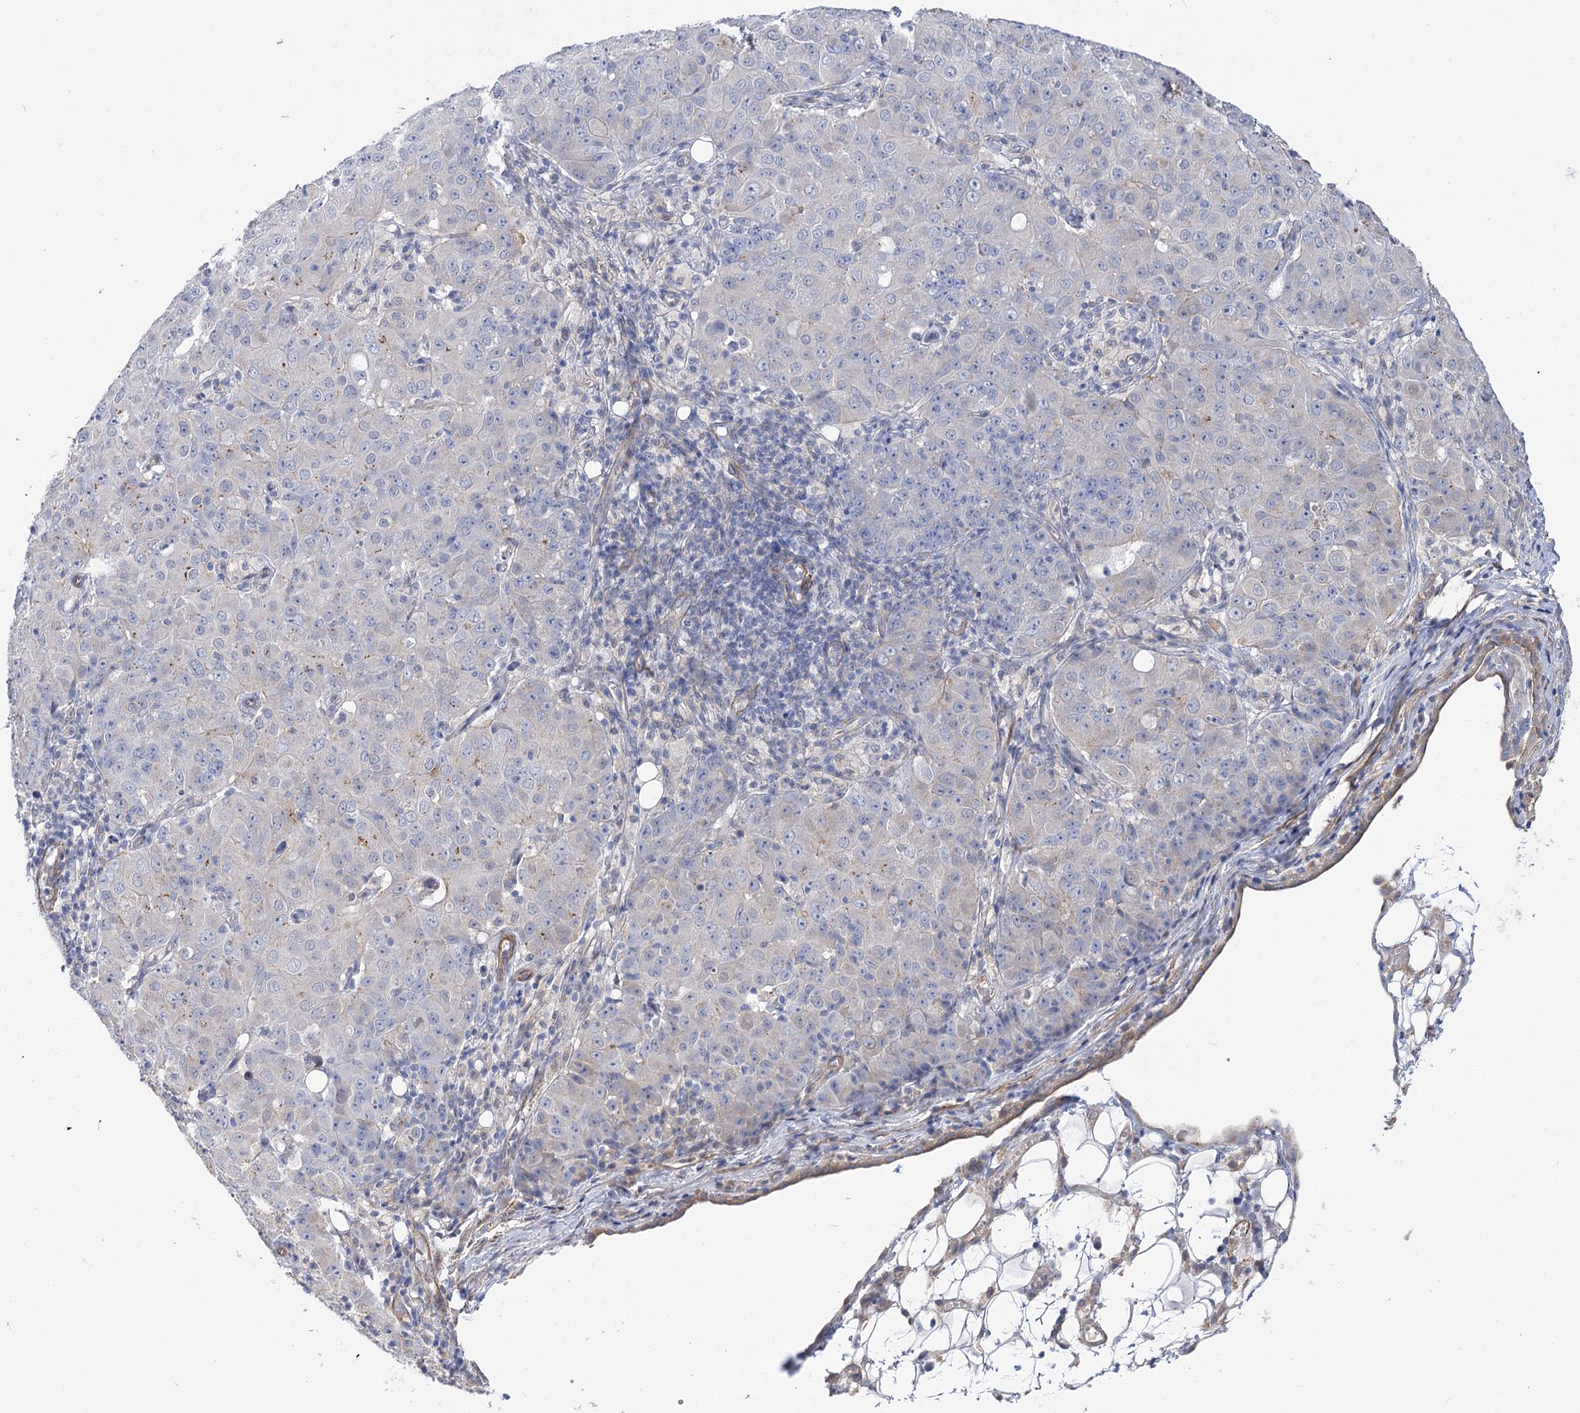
{"staining": {"intensity": "negative", "quantity": "none", "location": "none"}, "tissue": "ovarian cancer", "cell_type": "Tumor cells", "image_type": "cancer", "snomed": [{"axis": "morphology", "description": "Carcinoma, endometroid"}, {"axis": "topography", "description": "Ovary"}], "caption": "A photomicrograph of human ovarian cancer is negative for staining in tumor cells.", "gene": "WASHC3", "patient": {"sex": "female", "age": 42}}